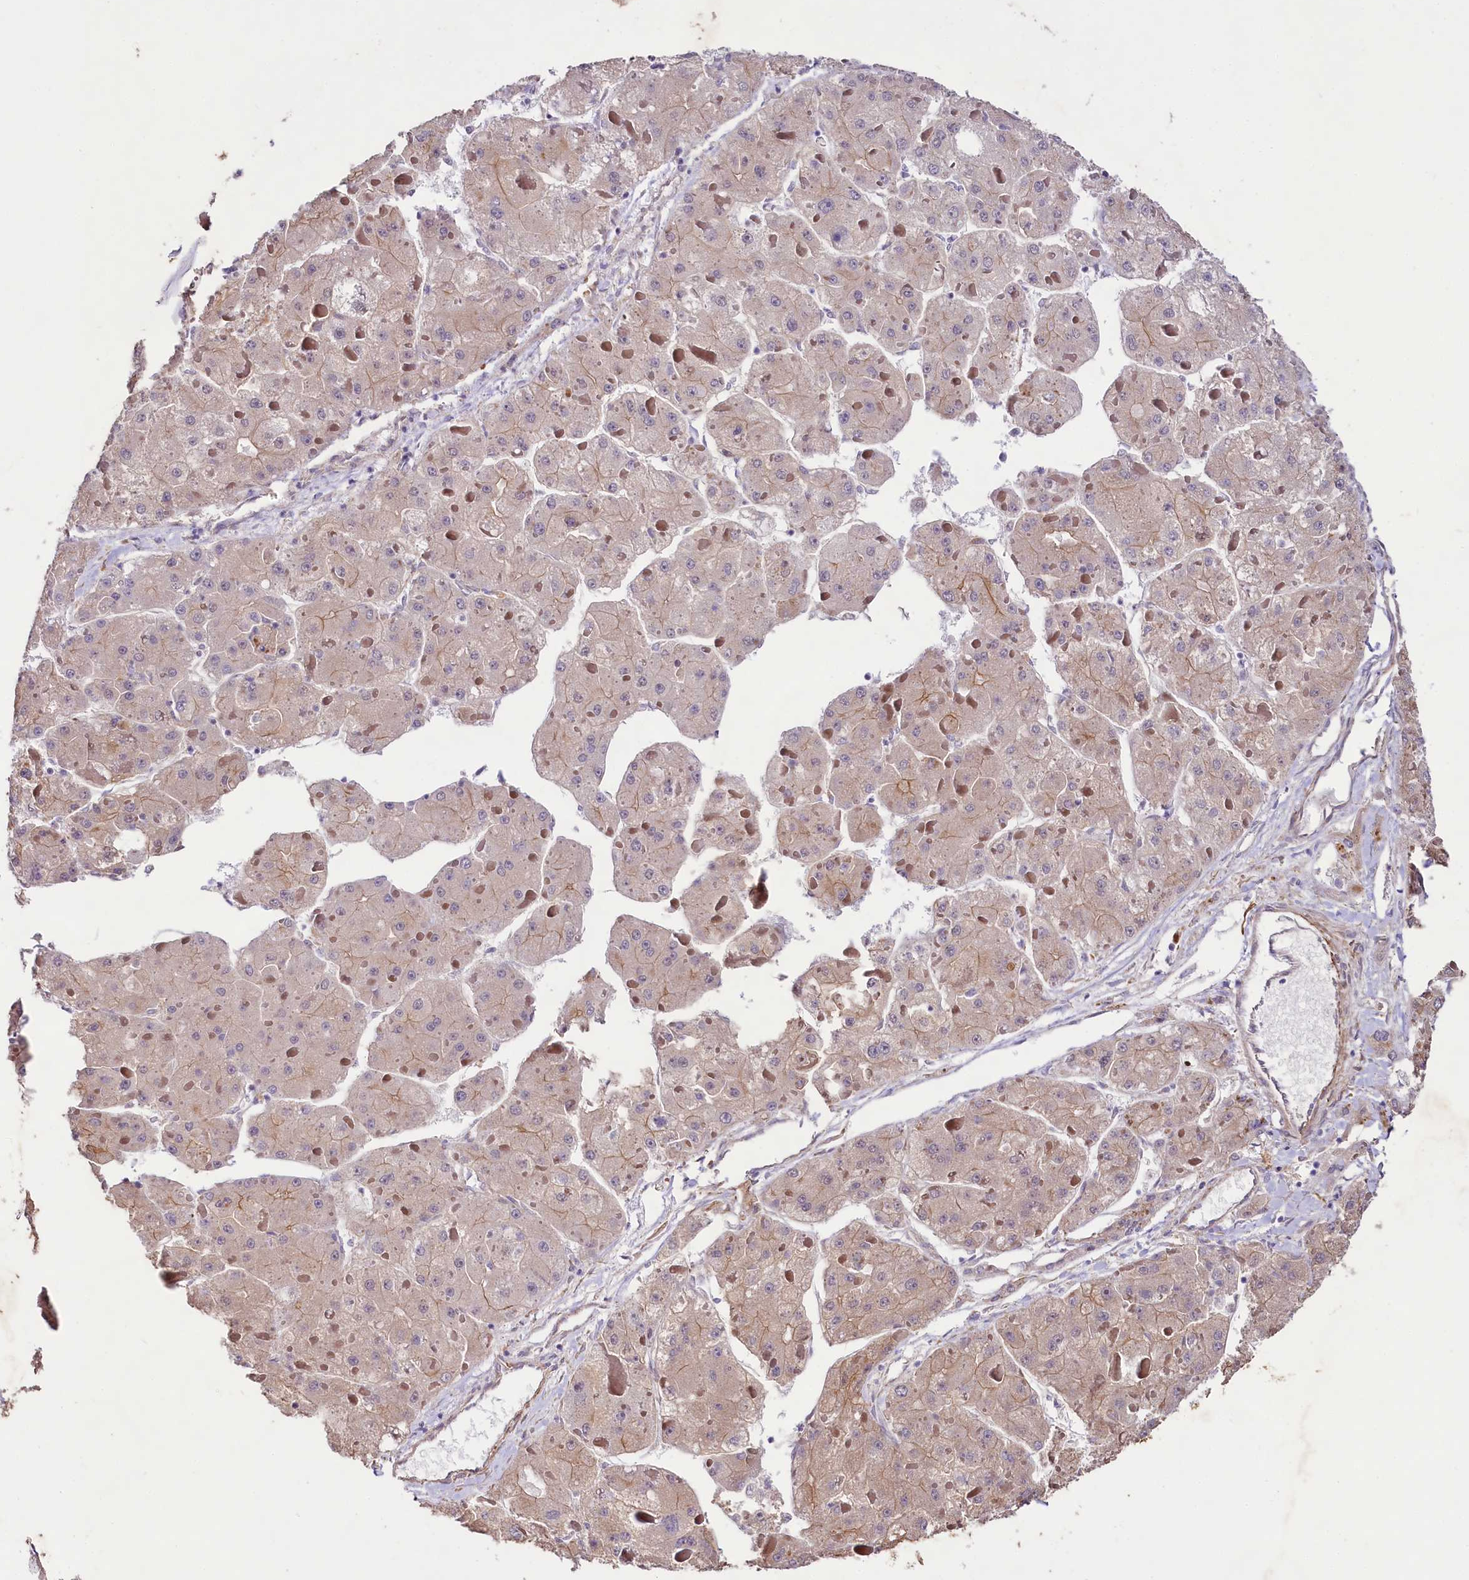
{"staining": {"intensity": "weak", "quantity": ">75%", "location": "cytoplasmic/membranous"}, "tissue": "liver cancer", "cell_type": "Tumor cells", "image_type": "cancer", "snomed": [{"axis": "morphology", "description": "Carcinoma, Hepatocellular, NOS"}, {"axis": "topography", "description": "Liver"}], "caption": "The image reveals immunohistochemical staining of liver cancer. There is weak cytoplasmic/membranous expression is appreciated in about >75% of tumor cells. (Stains: DAB in brown, nuclei in blue, Microscopy: brightfield microscopy at high magnification).", "gene": "VPS11", "patient": {"sex": "female", "age": 73}}